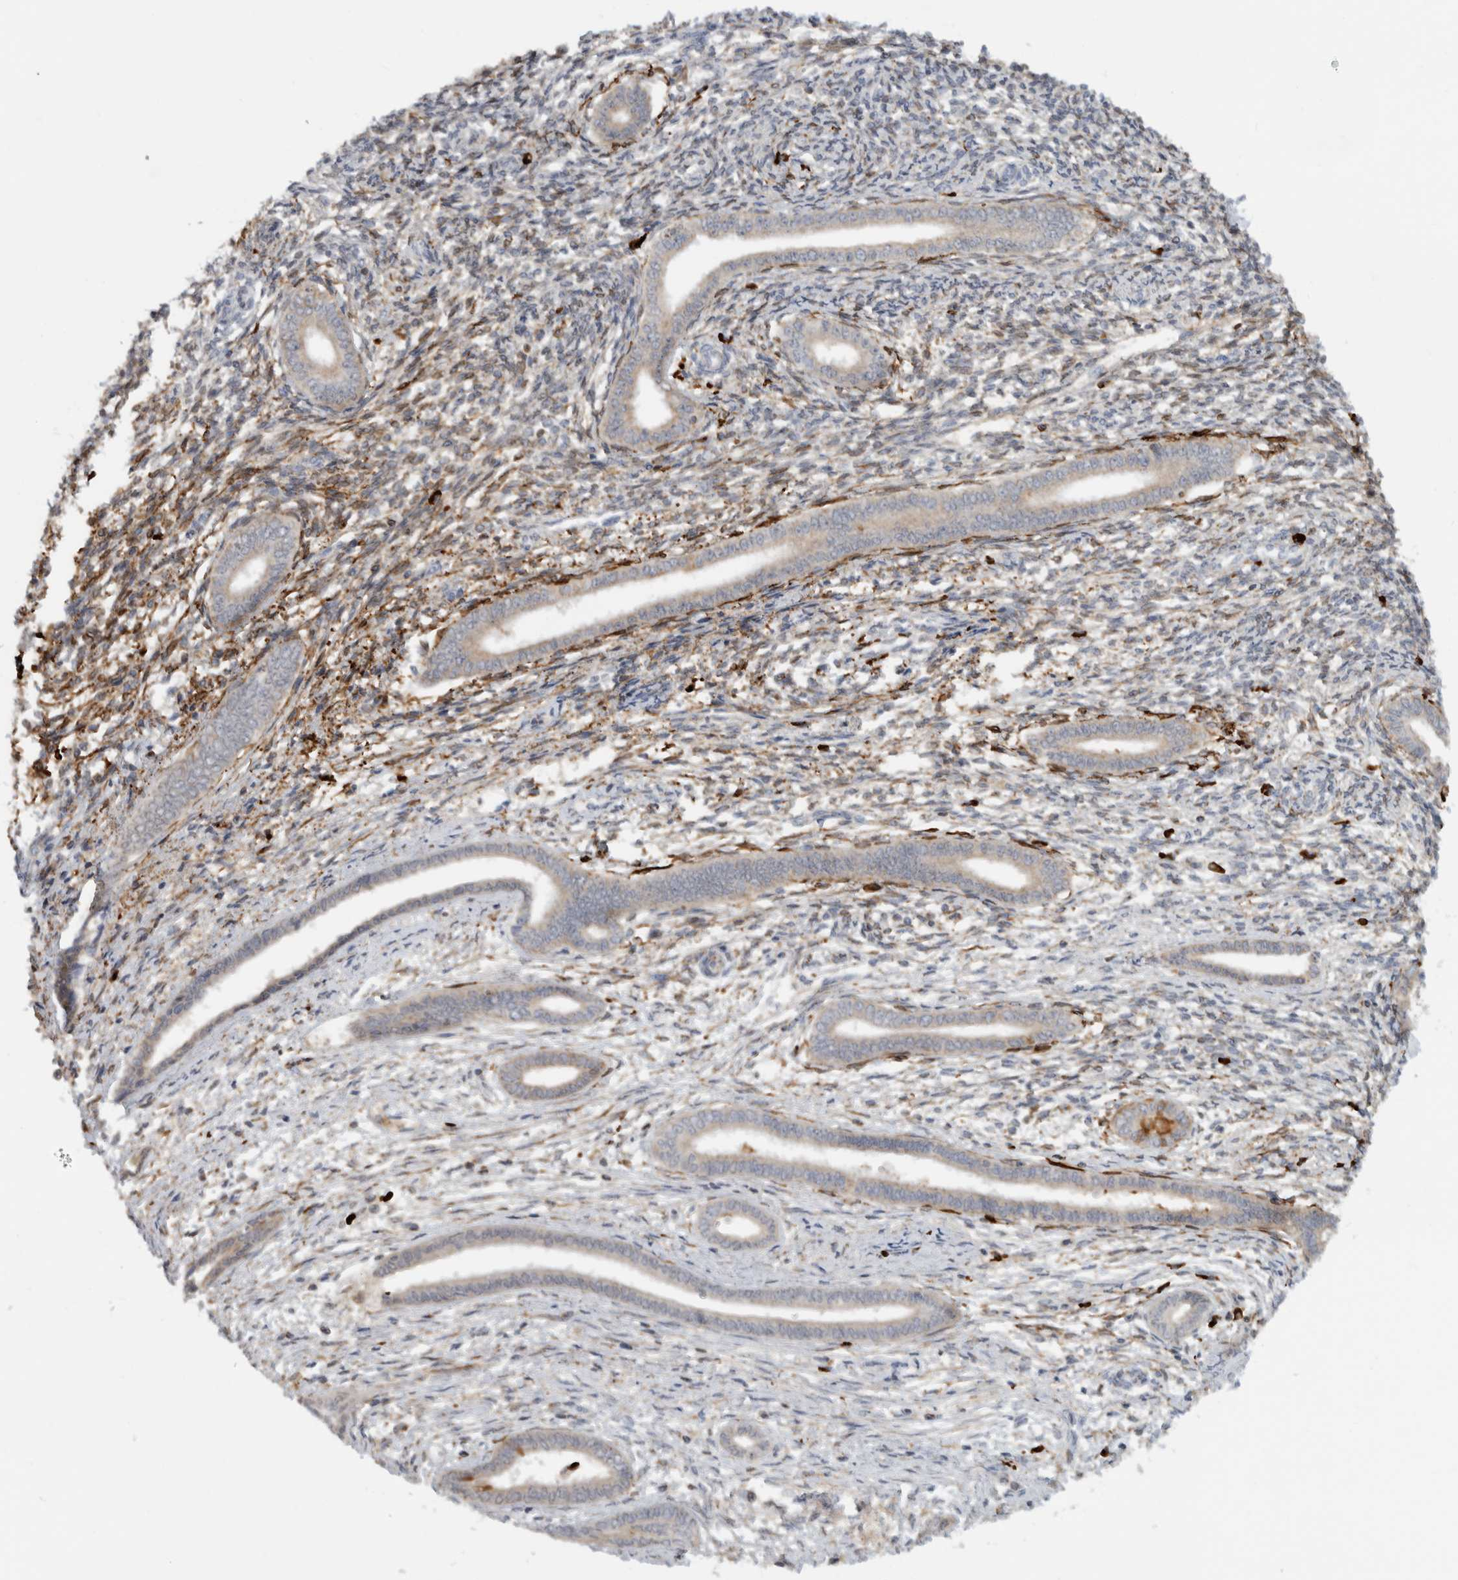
{"staining": {"intensity": "strong", "quantity": "<25%", "location": "cytoplasmic/membranous"}, "tissue": "endometrium", "cell_type": "Cells in endometrial stroma", "image_type": "normal", "snomed": [{"axis": "morphology", "description": "Normal tissue, NOS"}, {"axis": "topography", "description": "Endometrium"}], "caption": "Protein staining exhibits strong cytoplasmic/membranous expression in about <25% of cells in endometrial stroma in normal endometrium. The staining was performed using DAB, with brown indicating positive protein expression. Nuclei are stained blue with hematoxylin.", "gene": "RAB18", "patient": {"sex": "female", "age": 56}}